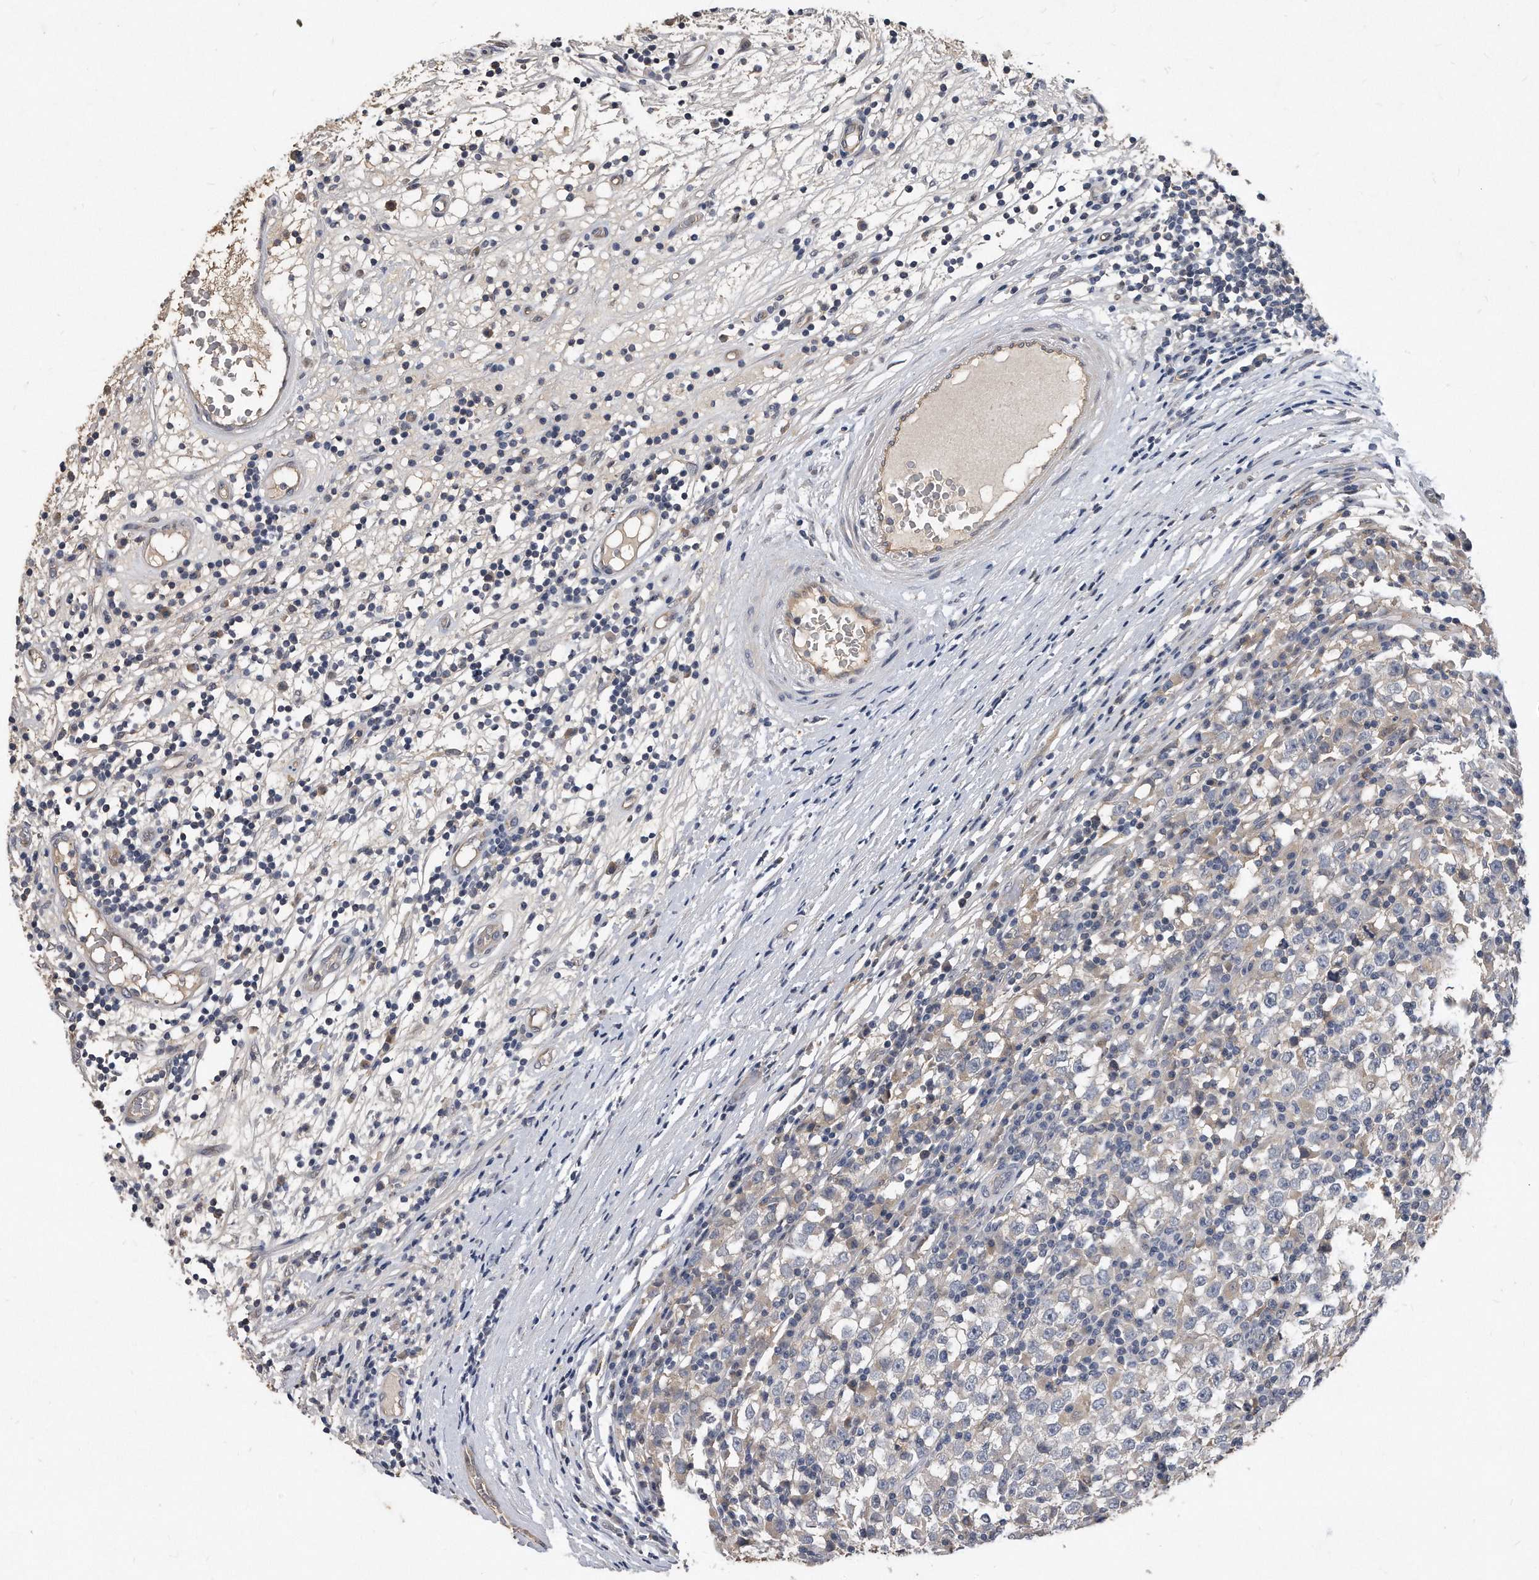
{"staining": {"intensity": "weak", "quantity": "<25%", "location": "cytoplasmic/membranous"}, "tissue": "testis cancer", "cell_type": "Tumor cells", "image_type": "cancer", "snomed": [{"axis": "morphology", "description": "Seminoma, NOS"}, {"axis": "topography", "description": "Testis"}], "caption": "This is an immunohistochemistry (IHC) histopathology image of human seminoma (testis). There is no expression in tumor cells.", "gene": "HOMER3", "patient": {"sex": "male", "age": 65}}